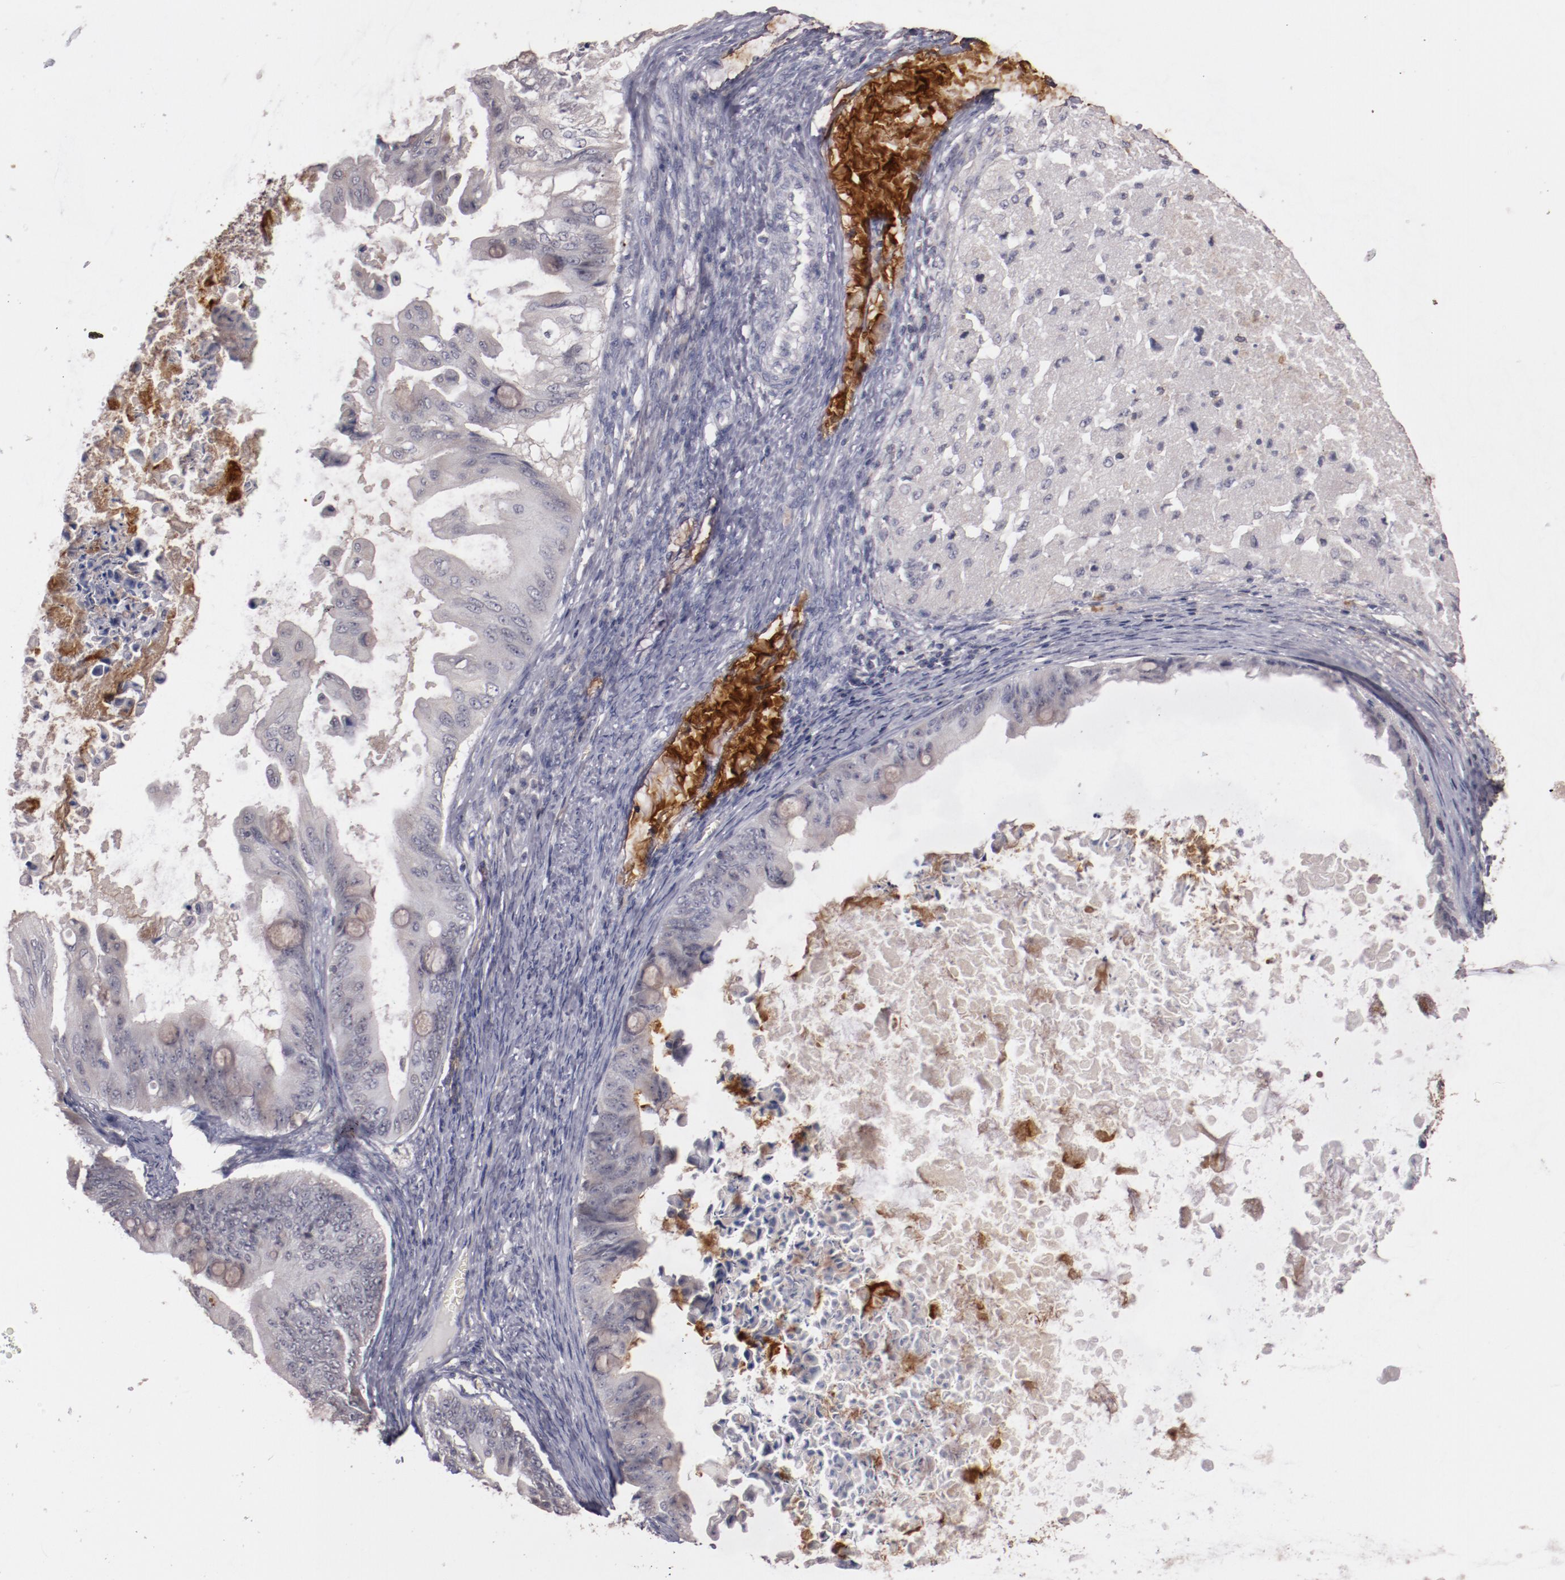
{"staining": {"intensity": "negative", "quantity": "none", "location": "none"}, "tissue": "ovarian cancer", "cell_type": "Tumor cells", "image_type": "cancer", "snomed": [{"axis": "morphology", "description": "Cystadenocarcinoma, mucinous, NOS"}, {"axis": "topography", "description": "Ovary"}], "caption": "Immunohistochemical staining of ovarian mucinous cystadenocarcinoma reveals no significant expression in tumor cells.", "gene": "MBL2", "patient": {"sex": "female", "age": 37}}